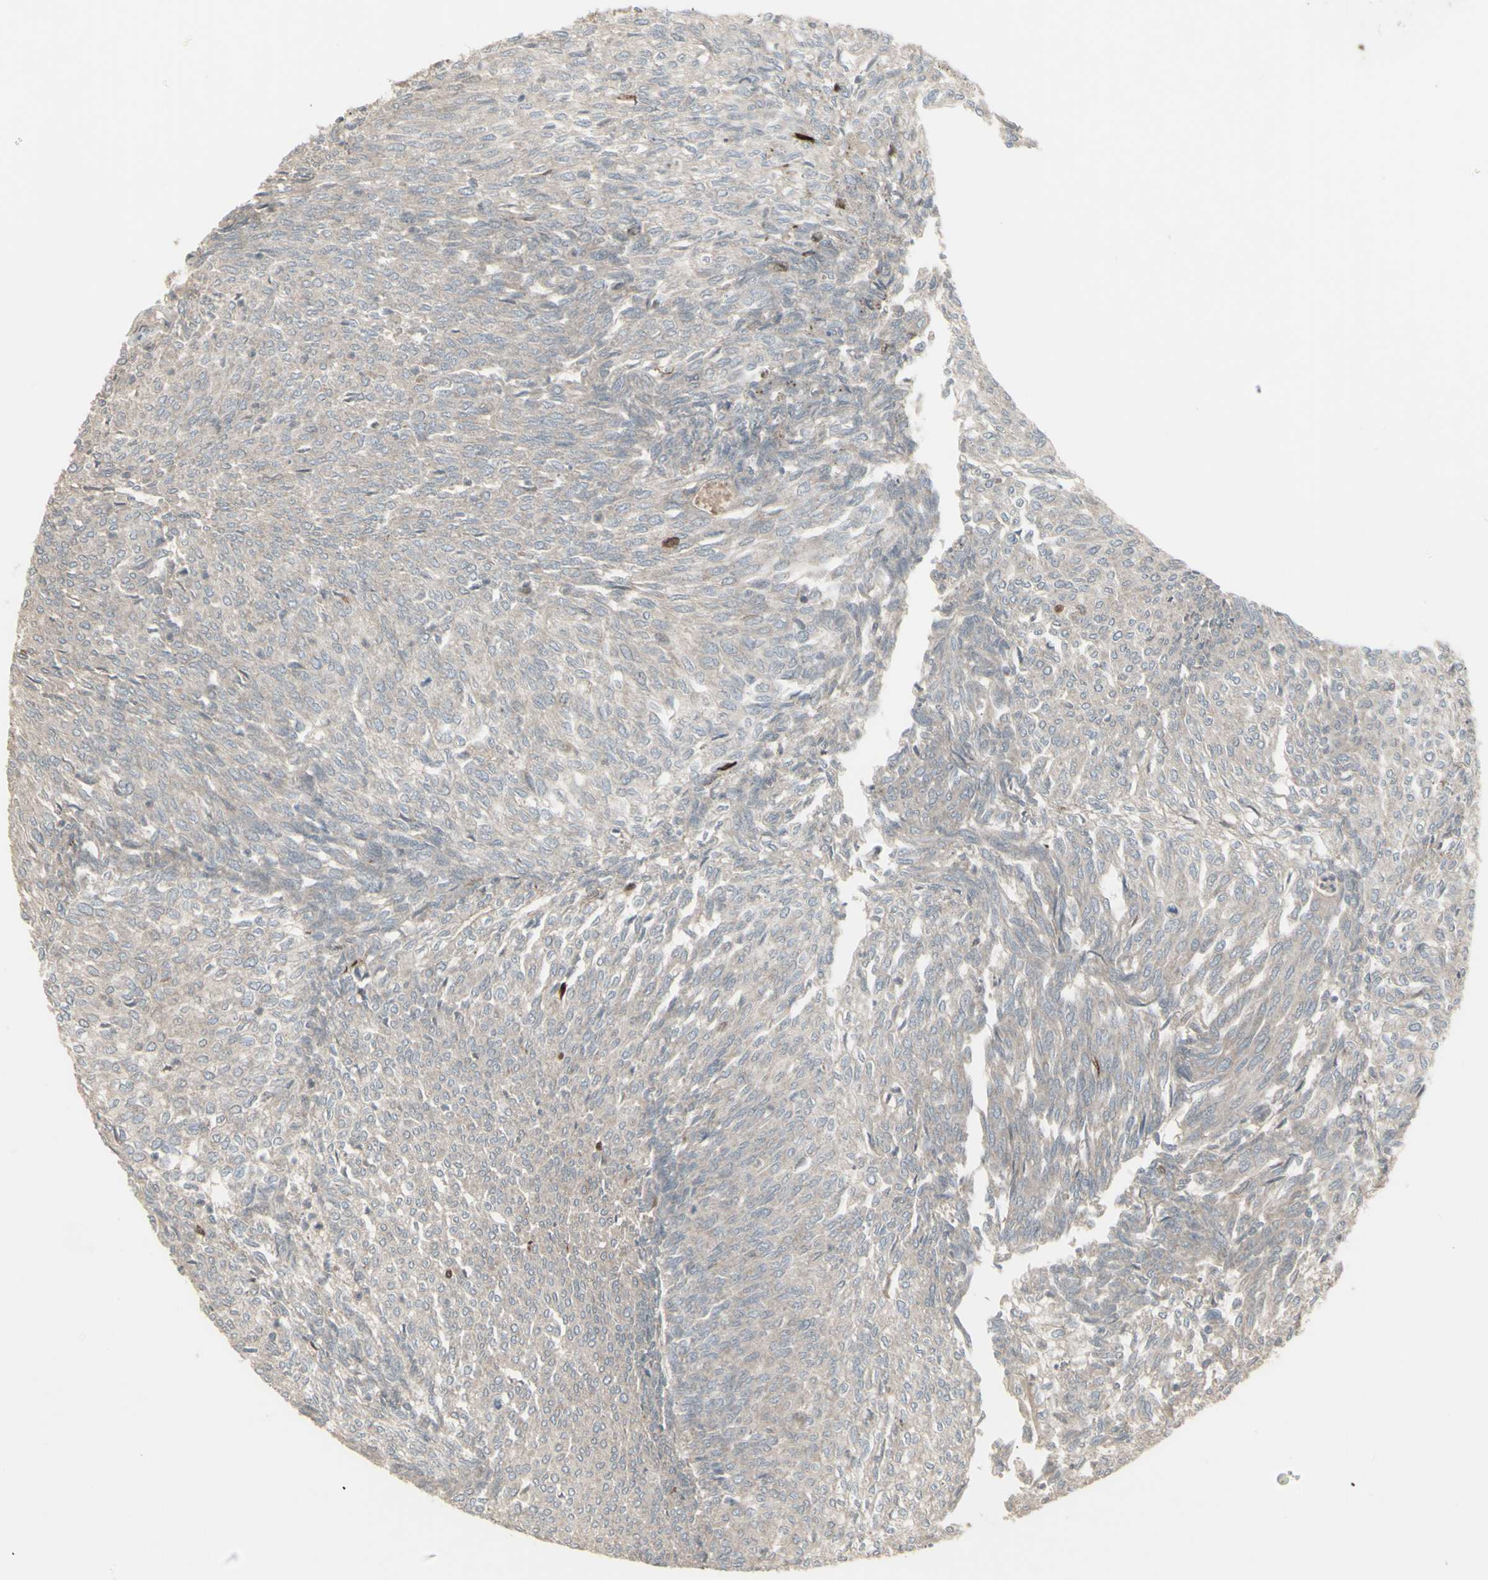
{"staining": {"intensity": "negative", "quantity": "none", "location": "none"}, "tissue": "urothelial cancer", "cell_type": "Tumor cells", "image_type": "cancer", "snomed": [{"axis": "morphology", "description": "Urothelial carcinoma, Low grade"}, {"axis": "topography", "description": "Urinary bladder"}], "caption": "This is an immunohistochemistry photomicrograph of urothelial cancer. There is no expression in tumor cells.", "gene": "CSK", "patient": {"sex": "female", "age": 79}}